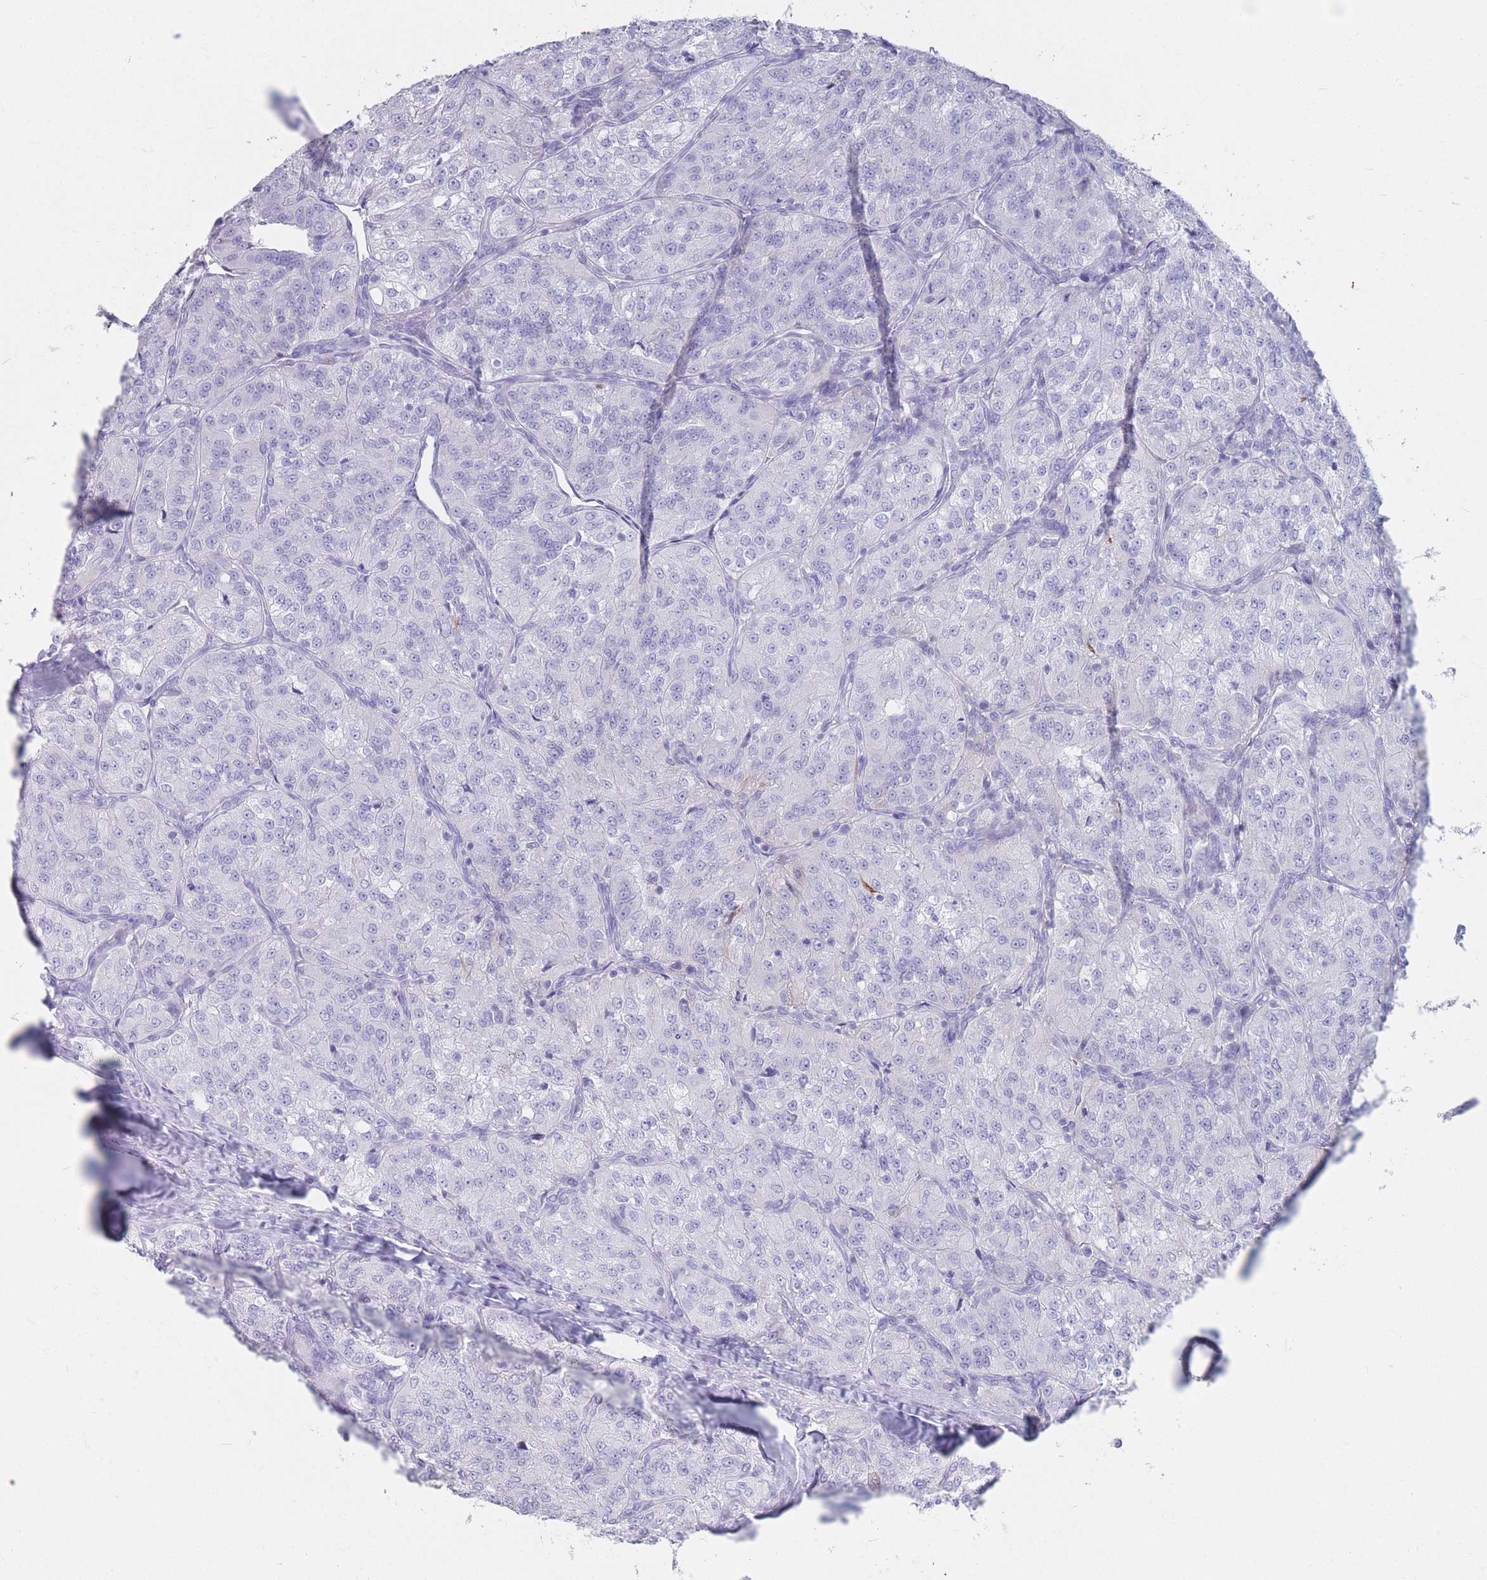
{"staining": {"intensity": "negative", "quantity": "none", "location": "none"}, "tissue": "renal cancer", "cell_type": "Tumor cells", "image_type": "cancer", "snomed": [{"axis": "morphology", "description": "Adenocarcinoma, NOS"}, {"axis": "topography", "description": "Kidney"}], "caption": "Histopathology image shows no significant protein positivity in tumor cells of renal adenocarcinoma.", "gene": "ST3GAL5", "patient": {"sex": "female", "age": 63}}